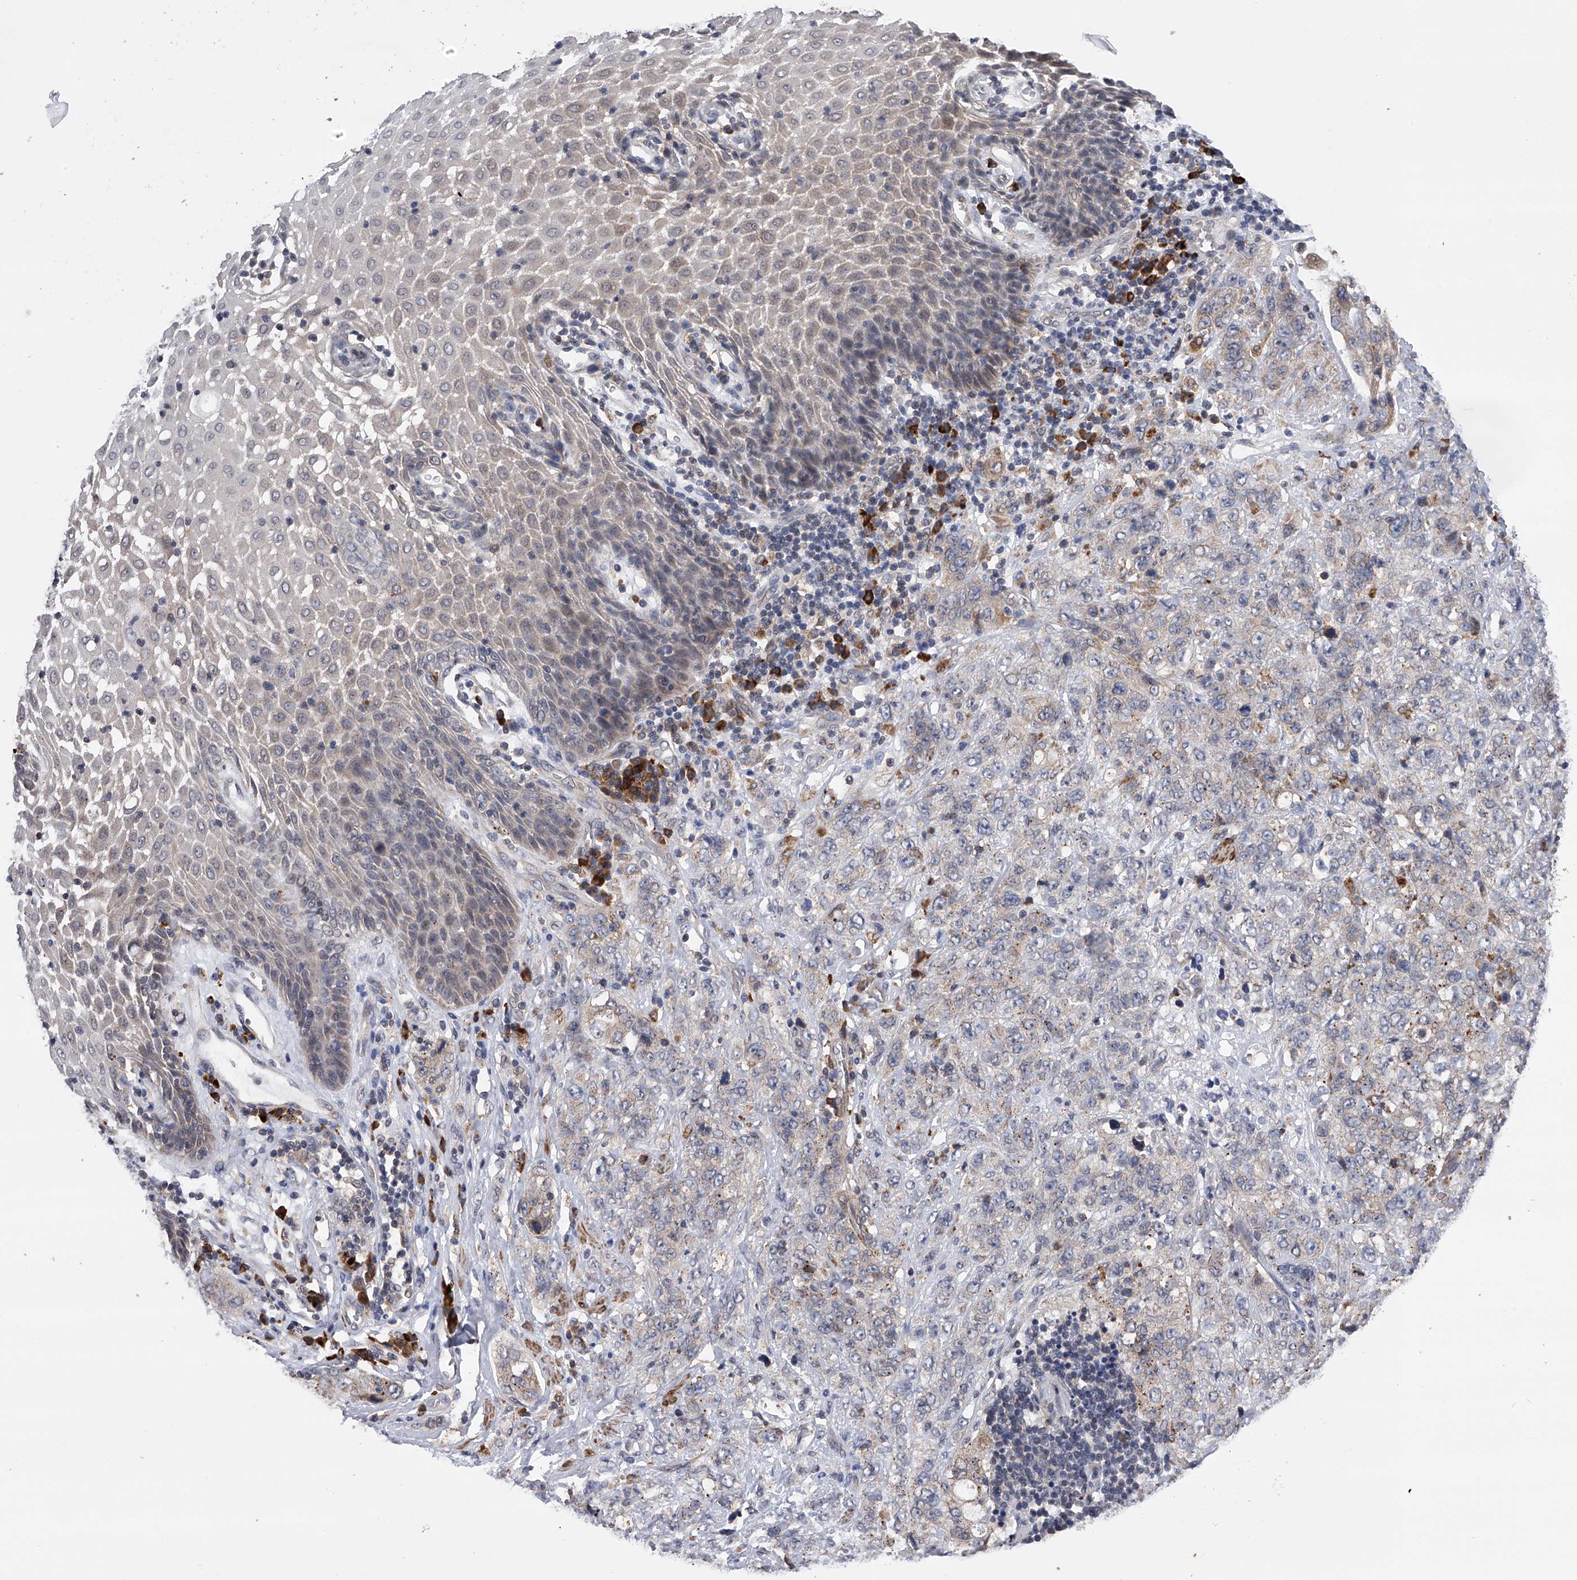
{"staining": {"intensity": "weak", "quantity": "<25%", "location": "cytoplasmic/membranous"}, "tissue": "stomach cancer", "cell_type": "Tumor cells", "image_type": "cancer", "snomed": [{"axis": "morphology", "description": "Adenocarcinoma, NOS"}, {"axis": "topography", "description": "Stomach"}], "caption": "An immunohistochemistry photomicrograph of stomach cancer (adenocarcinoma) is shown. There is no staining in tumor cells of stomach cancer (adenocarcinoma).", "gene": "SPOCK1", "patient": {"sex": "male", "age": 48}}